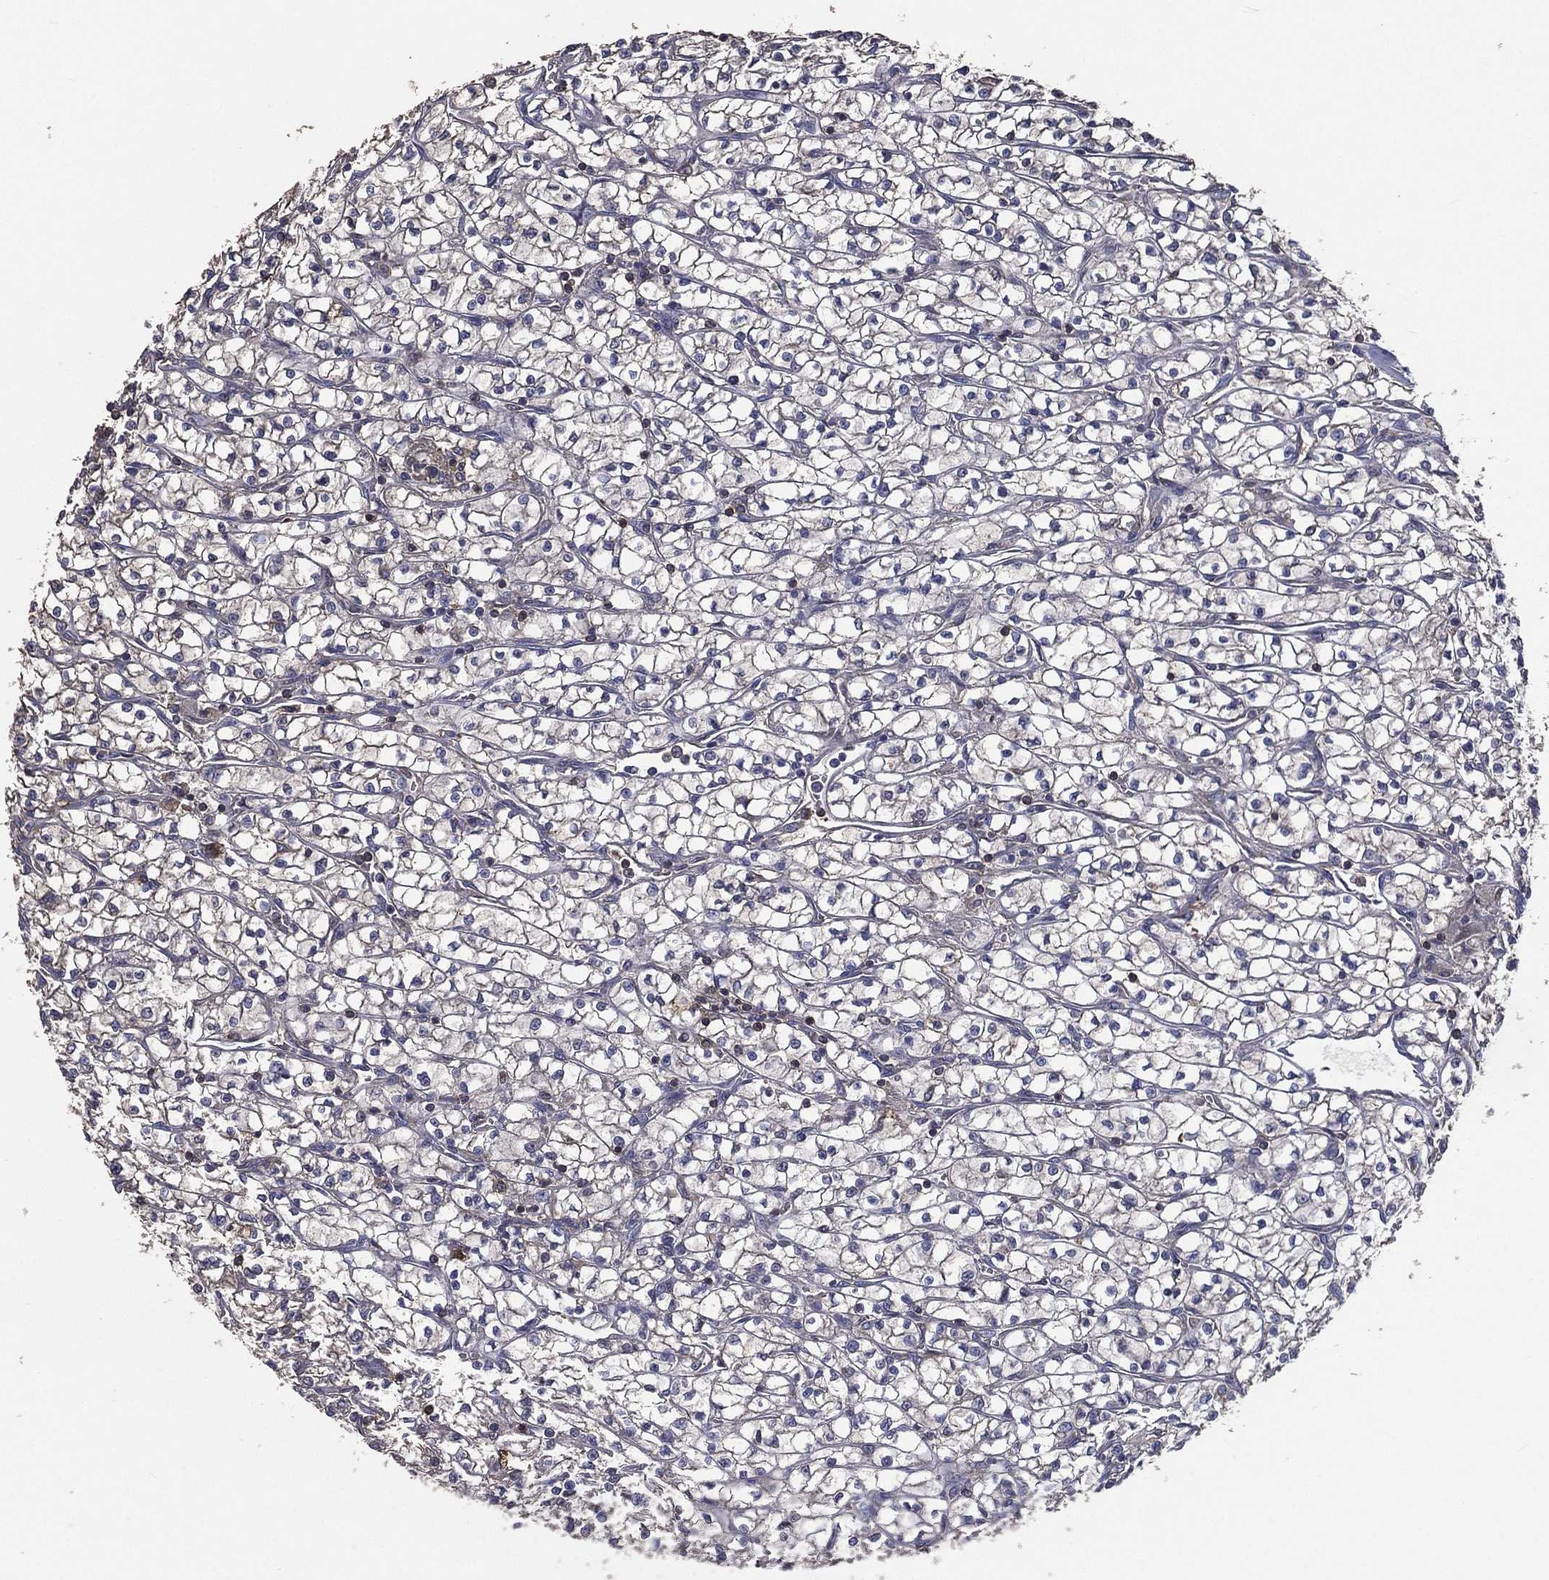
{"staining": {"intensity": "moderate", "quantity": "25%-75%", "location": "cytoplasmic/membranous"}, "tissue": "renal cancer", "cell_type": "Tumor cells", "image_type": "cancer", "snomed": [{"axis": "morphology", "description": "Adenocarcinoma, NOS"}, {"axis": "topography", "description": "Kidney"}], "caption": "Immunohistochemical staining of renal cancer (adenocarcinoma) displays medium levels of moderate cytoplasmic/membranous protein expression in approximately 25%-75% of tumor cells.", "gene": "SARS1", "patient": {"sex": "female", "age": 64}}